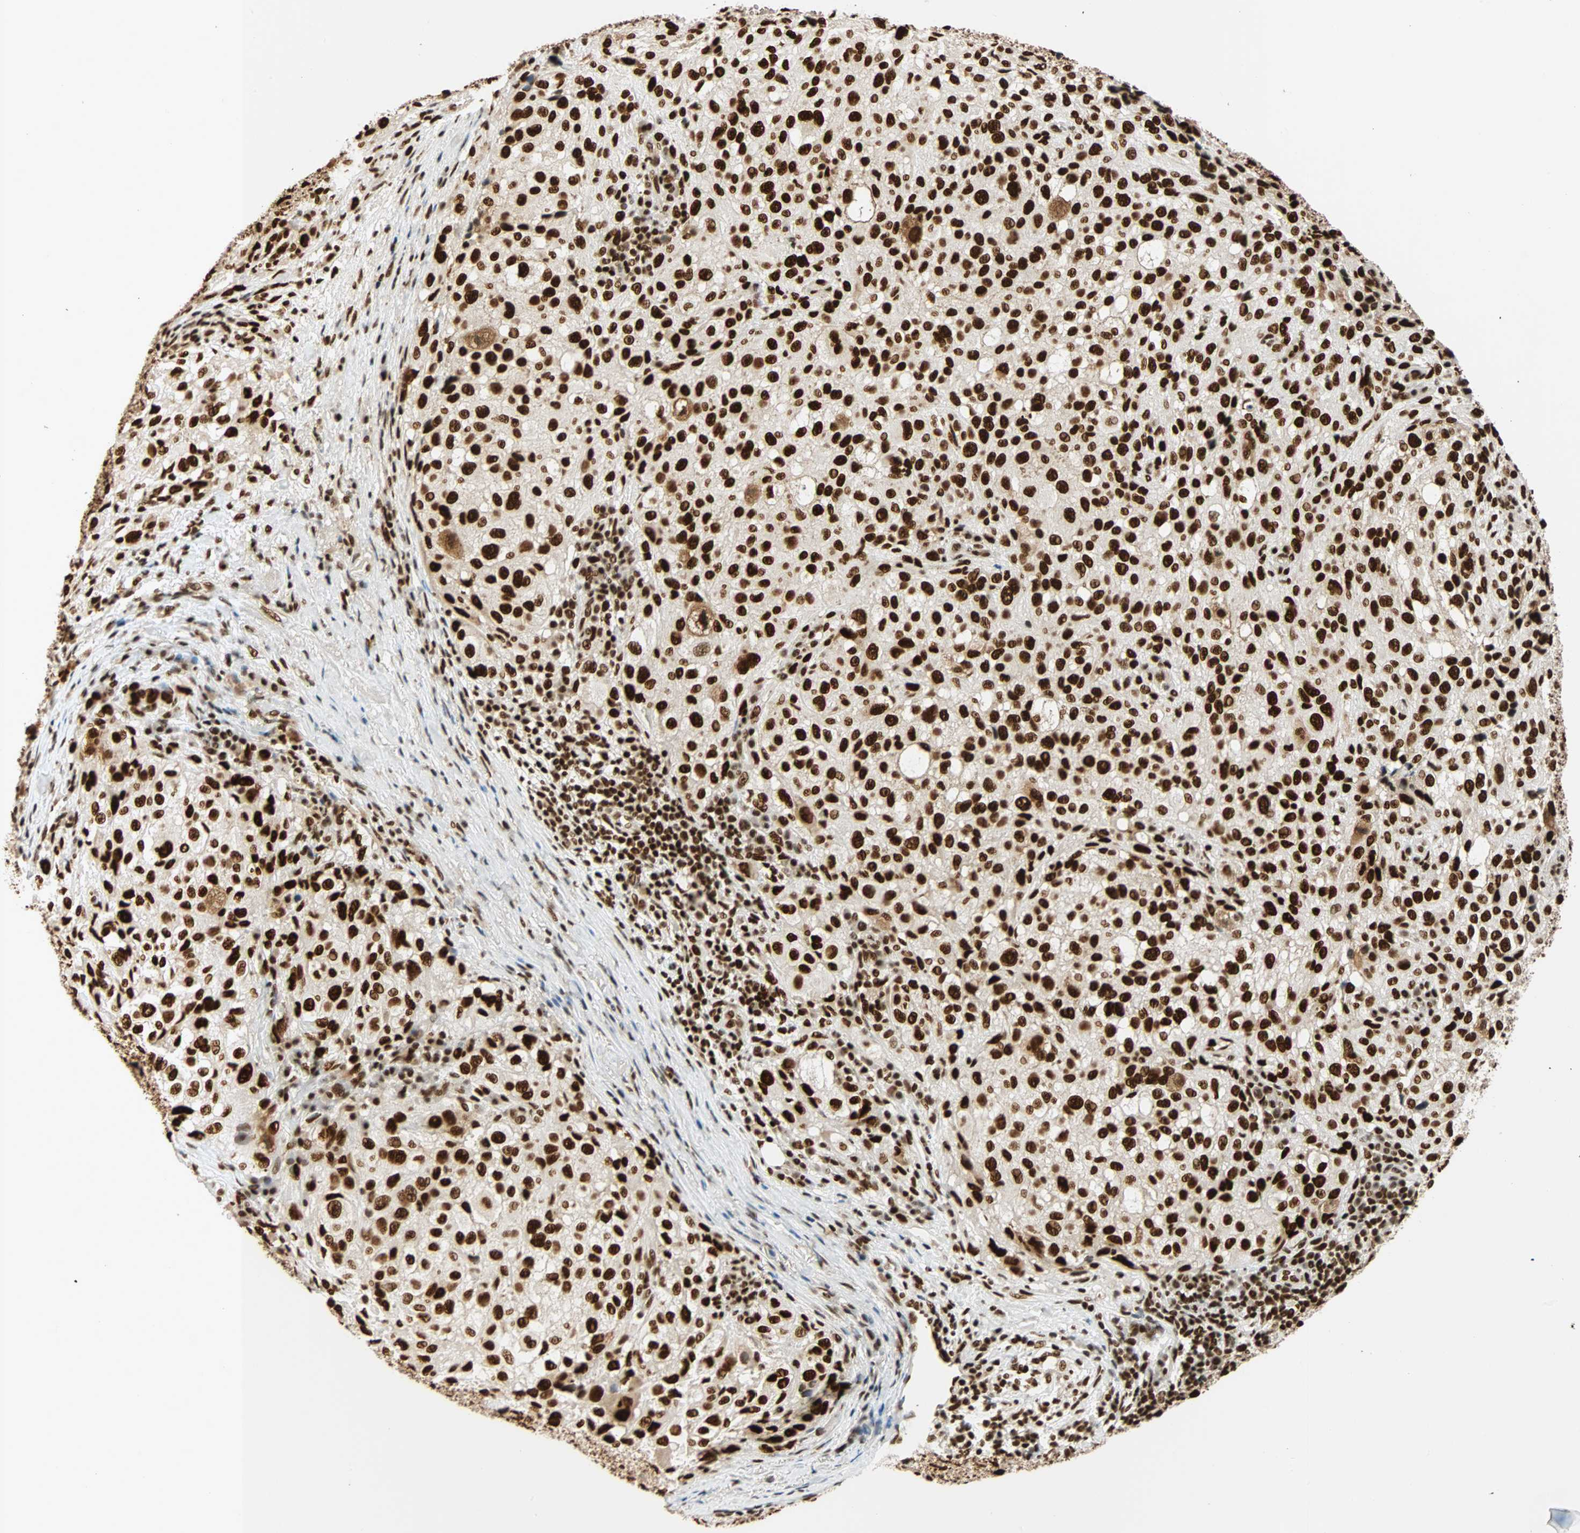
{"staining": {"intensity": "strong", "quantity": ">75%", "location": "nuclear"}, "tissue": "melanoma", "cell_type": "Tumor cells", "image_type": "cancer", "snomed": [{"axis": "morphology", "description": "Necrosis, NOS"}, {"axis": "morphology", "description": "Malignant melanoma, NOS"}, {"axis": "topography", "description": "Skin"}], "caption": "This is a photomicrograph of immunohistochemistry (IHC) staining of melanoma, which shows strong positivity in the nuclear of tumor cells.", "gene": "CDK12", "patient": {"sex": "female", "age": 87}}